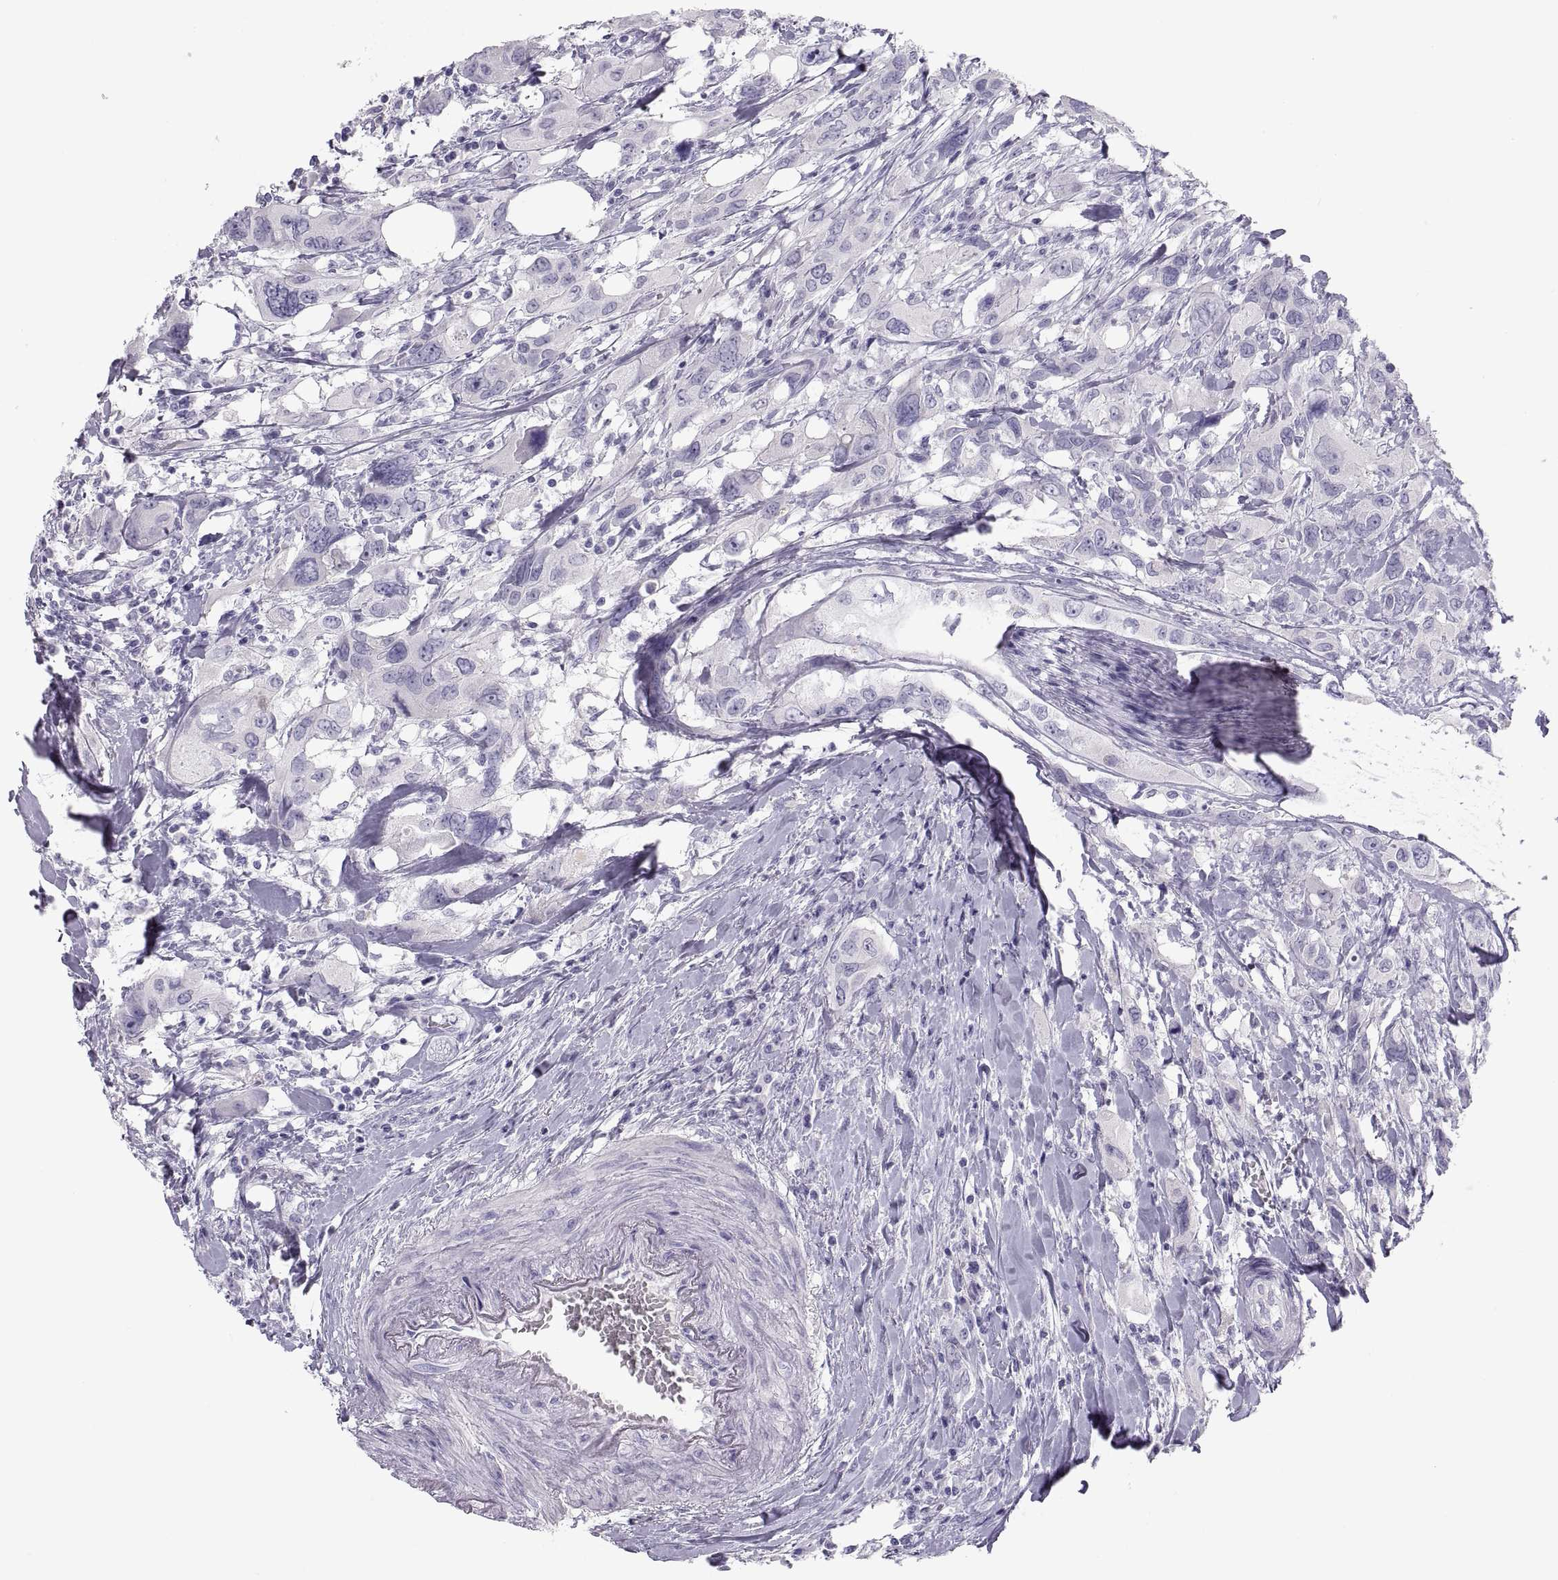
{"staining": {"intensity": "negative", "quantity": "none", "location": "none"}, "tissue": "urothelial cancer", "cell_type": "Tumor cells", "image_type": "cancer", "snomed": [{"axis": "morphology", "description": "Urothelial carcinoma, NOS"}, {"axis": "morphology", "description": "Urothelial carcinoma, High grade"}, {"axis": "topography", "description": "Urinary bladder"}], "caption": "Urothelial cancer was stained to show a protein in brown. There is no significant expression in tumor cells.", "gene": "MAGEB2", "patient": {"sex": "male", "age": 63}}